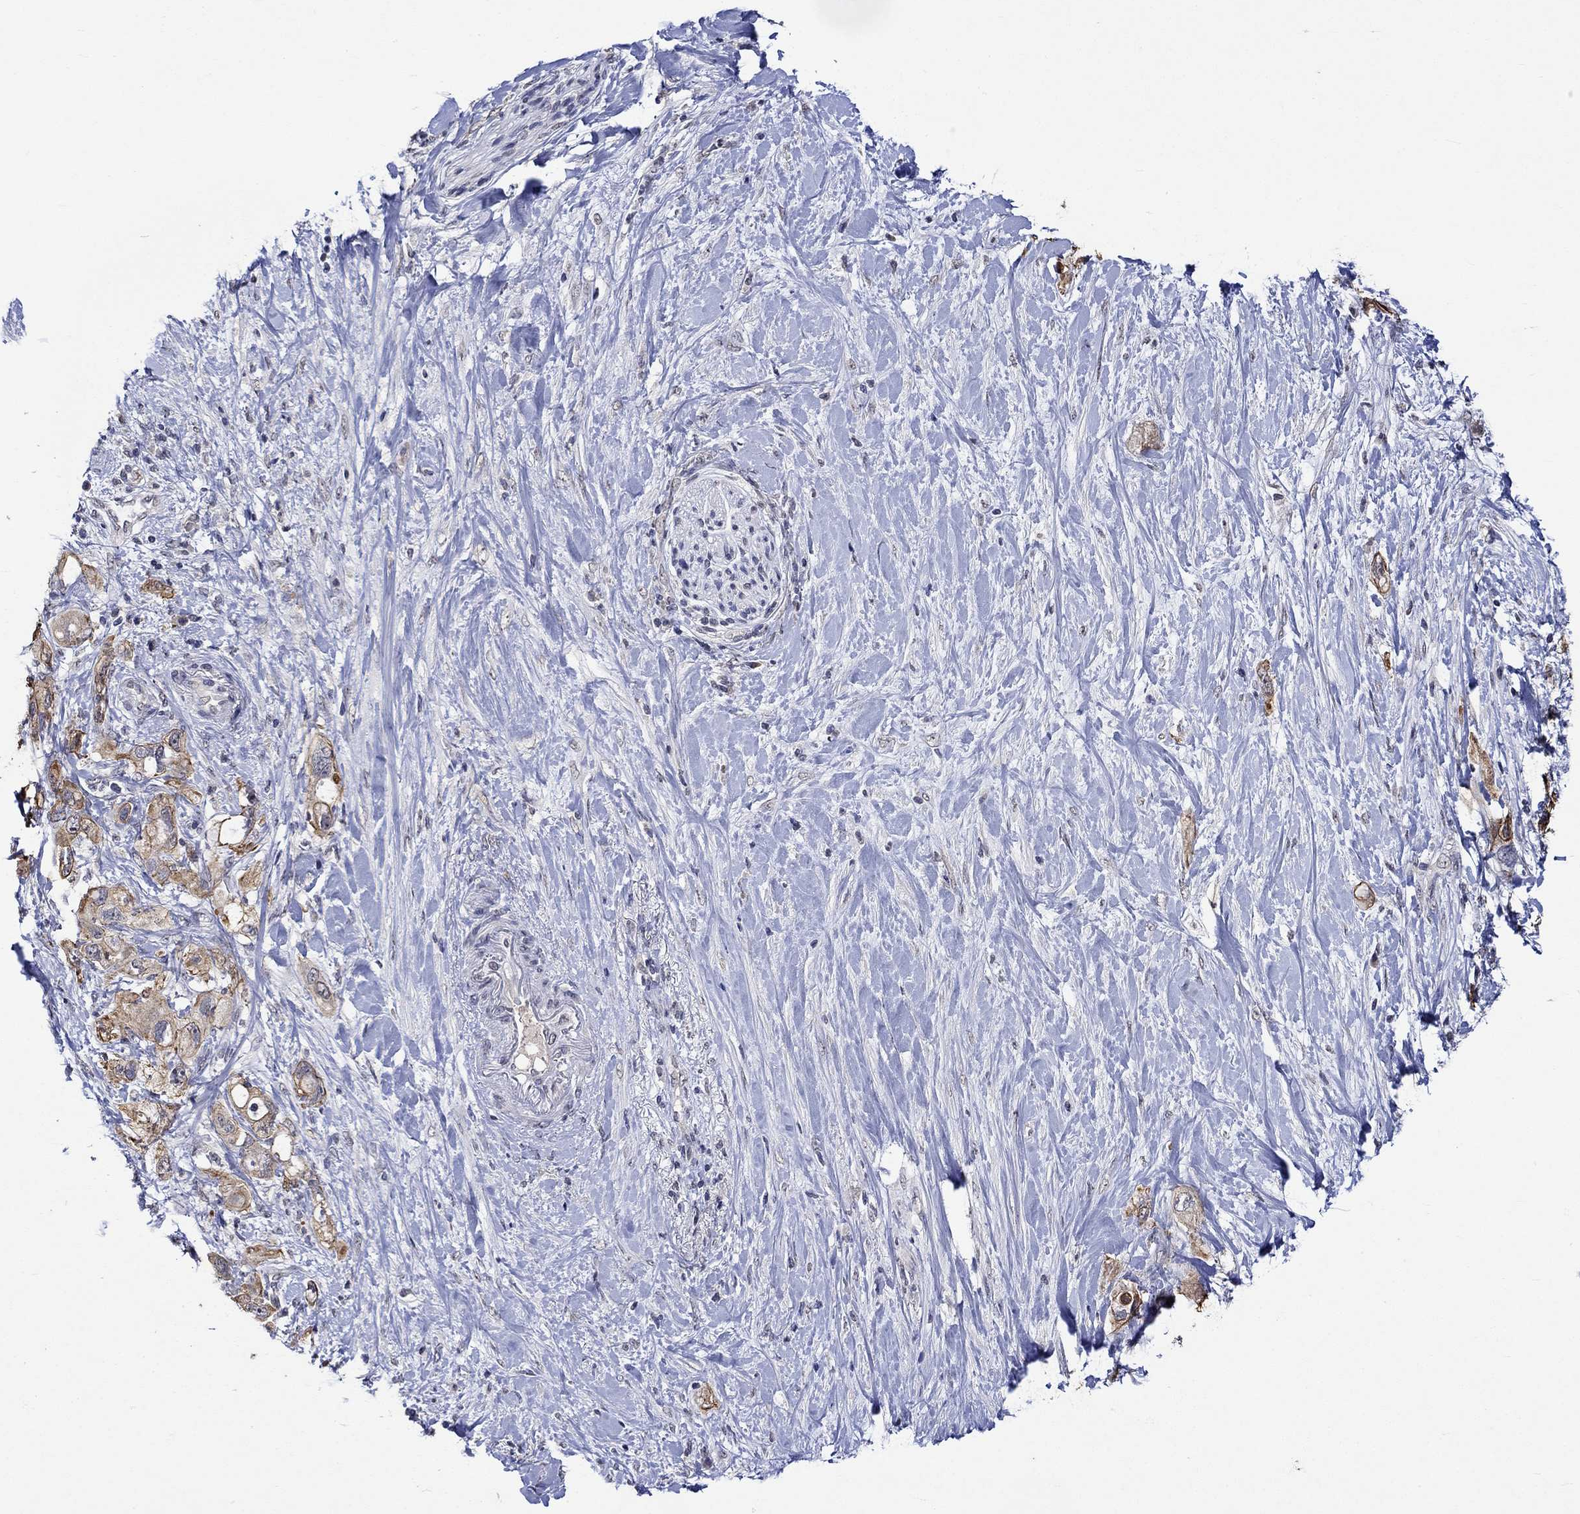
{"staining": {"intensity": "moderate", "quantity": "25%-75%", "location": "cytoplasmic/membranous"}, "tissue": "pancreatic cancer", "cell_type": "Tumor cells", "image_type": "cancer", "snomed": [{"axis": "morphology", "description": "Adenocarcinoma, NOS"}, {"axis": "topography", "description": "Pancreas"}], "caption": "Pancreatic cancer (adenocarcinoma) stained with DAB immunohistochemistry exhibits medium levels of moderate cytoplasmic/membranous staining in approximately 25%-75% of tumor cells. (DAB (3,3'-diaminobenzidine) IHC with brightfield microscopy, high magnification).", "gene": "DDX3Y", "patient": {"sex": "female", "age": 56}}